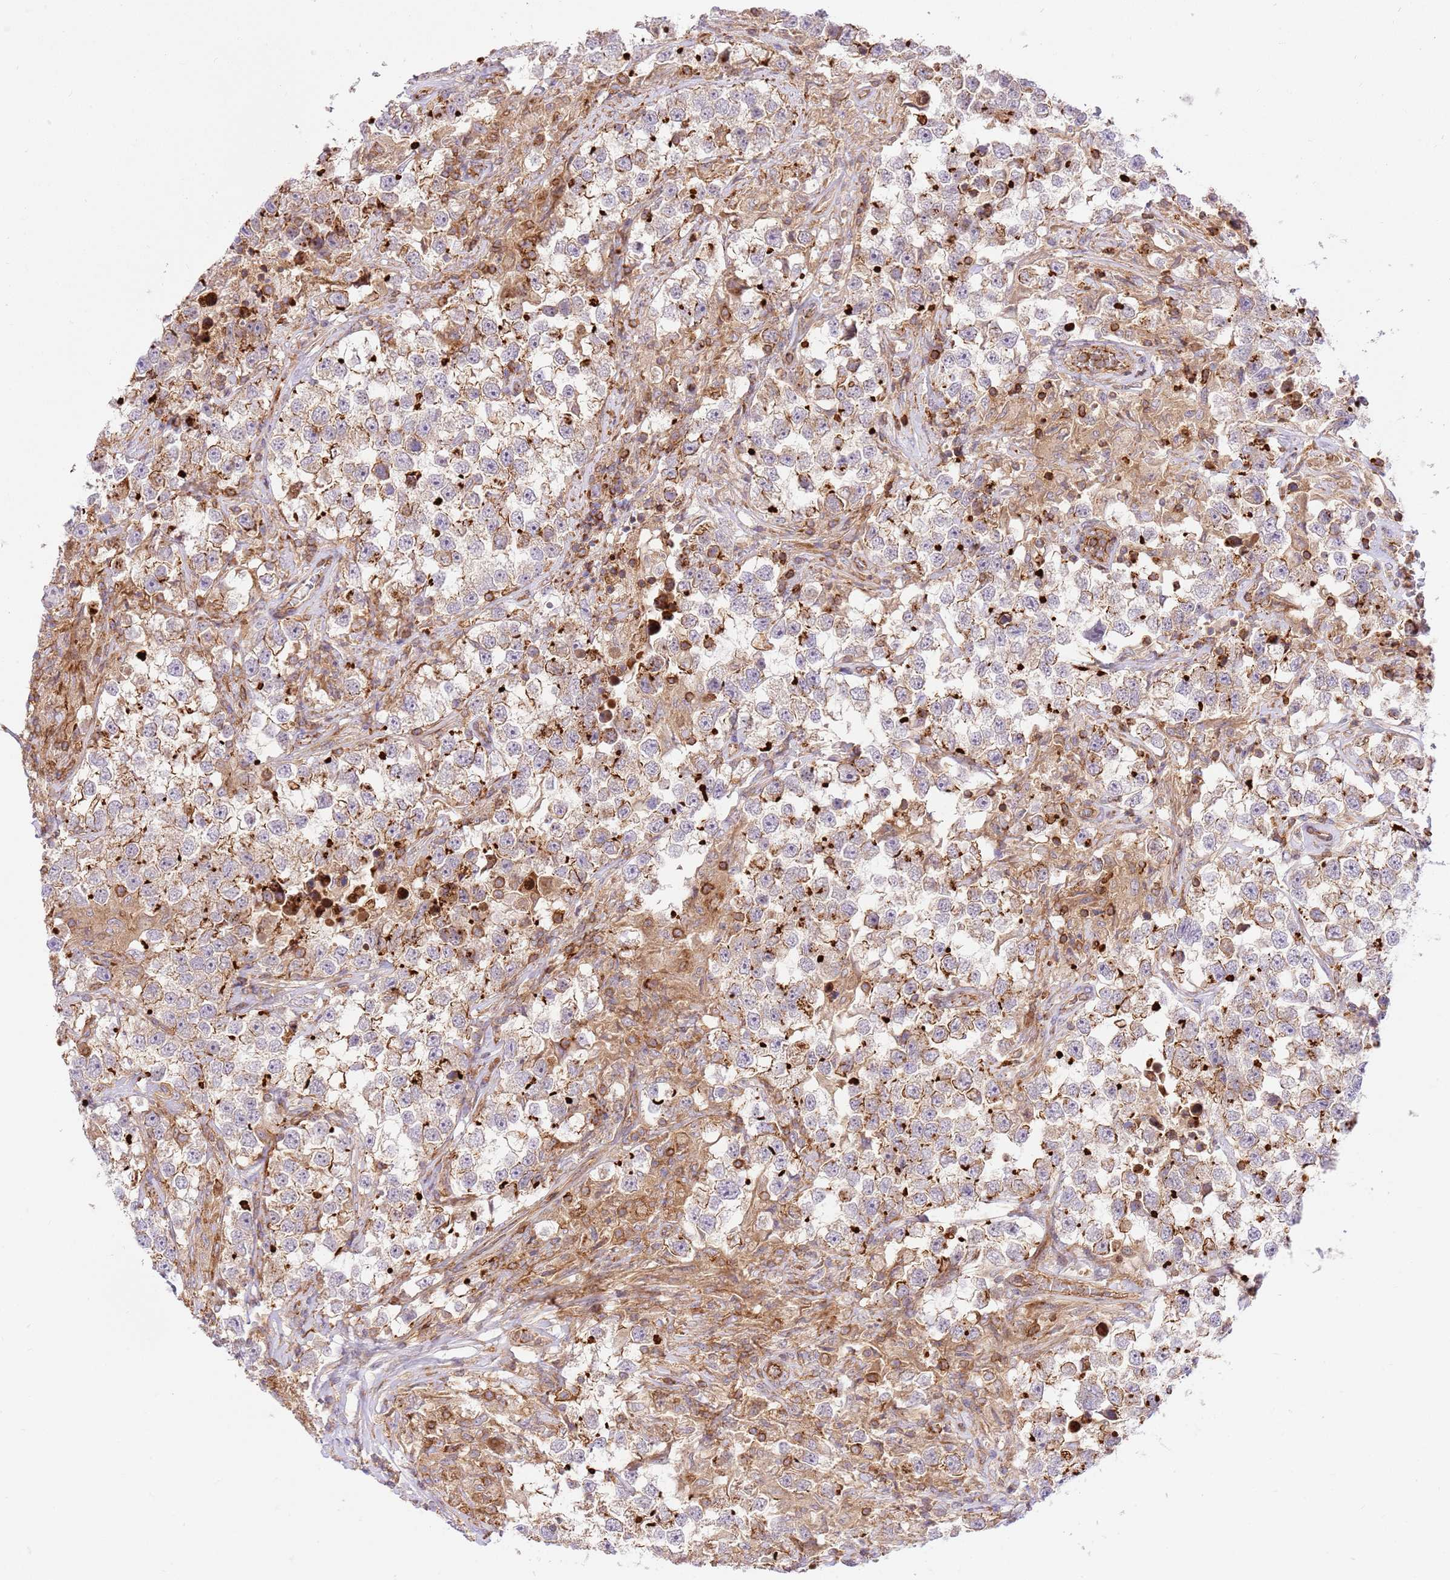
{"staining": {"intensity": "moderate", "quantity": "<25%", "location": "cytoplasmic/membranous"}, "tissue": "testis cancer", "cell_type": "Tumor cells", "image_type": "cancer", "snomed": [{"axis": "morphology", "description": "Seminoma, NOS"}, {"axis": "topography", "description": "Testis"}], "caption": "Tumor cells display moderate cytoplasmic/membranous expression in about <25% of cells in seminoma (testis). The protein of interest is shown in brown color, while the nuclei are stained blue.", "gene": "EFCAB8", "patient": {"sex": "male", "age": 46}}